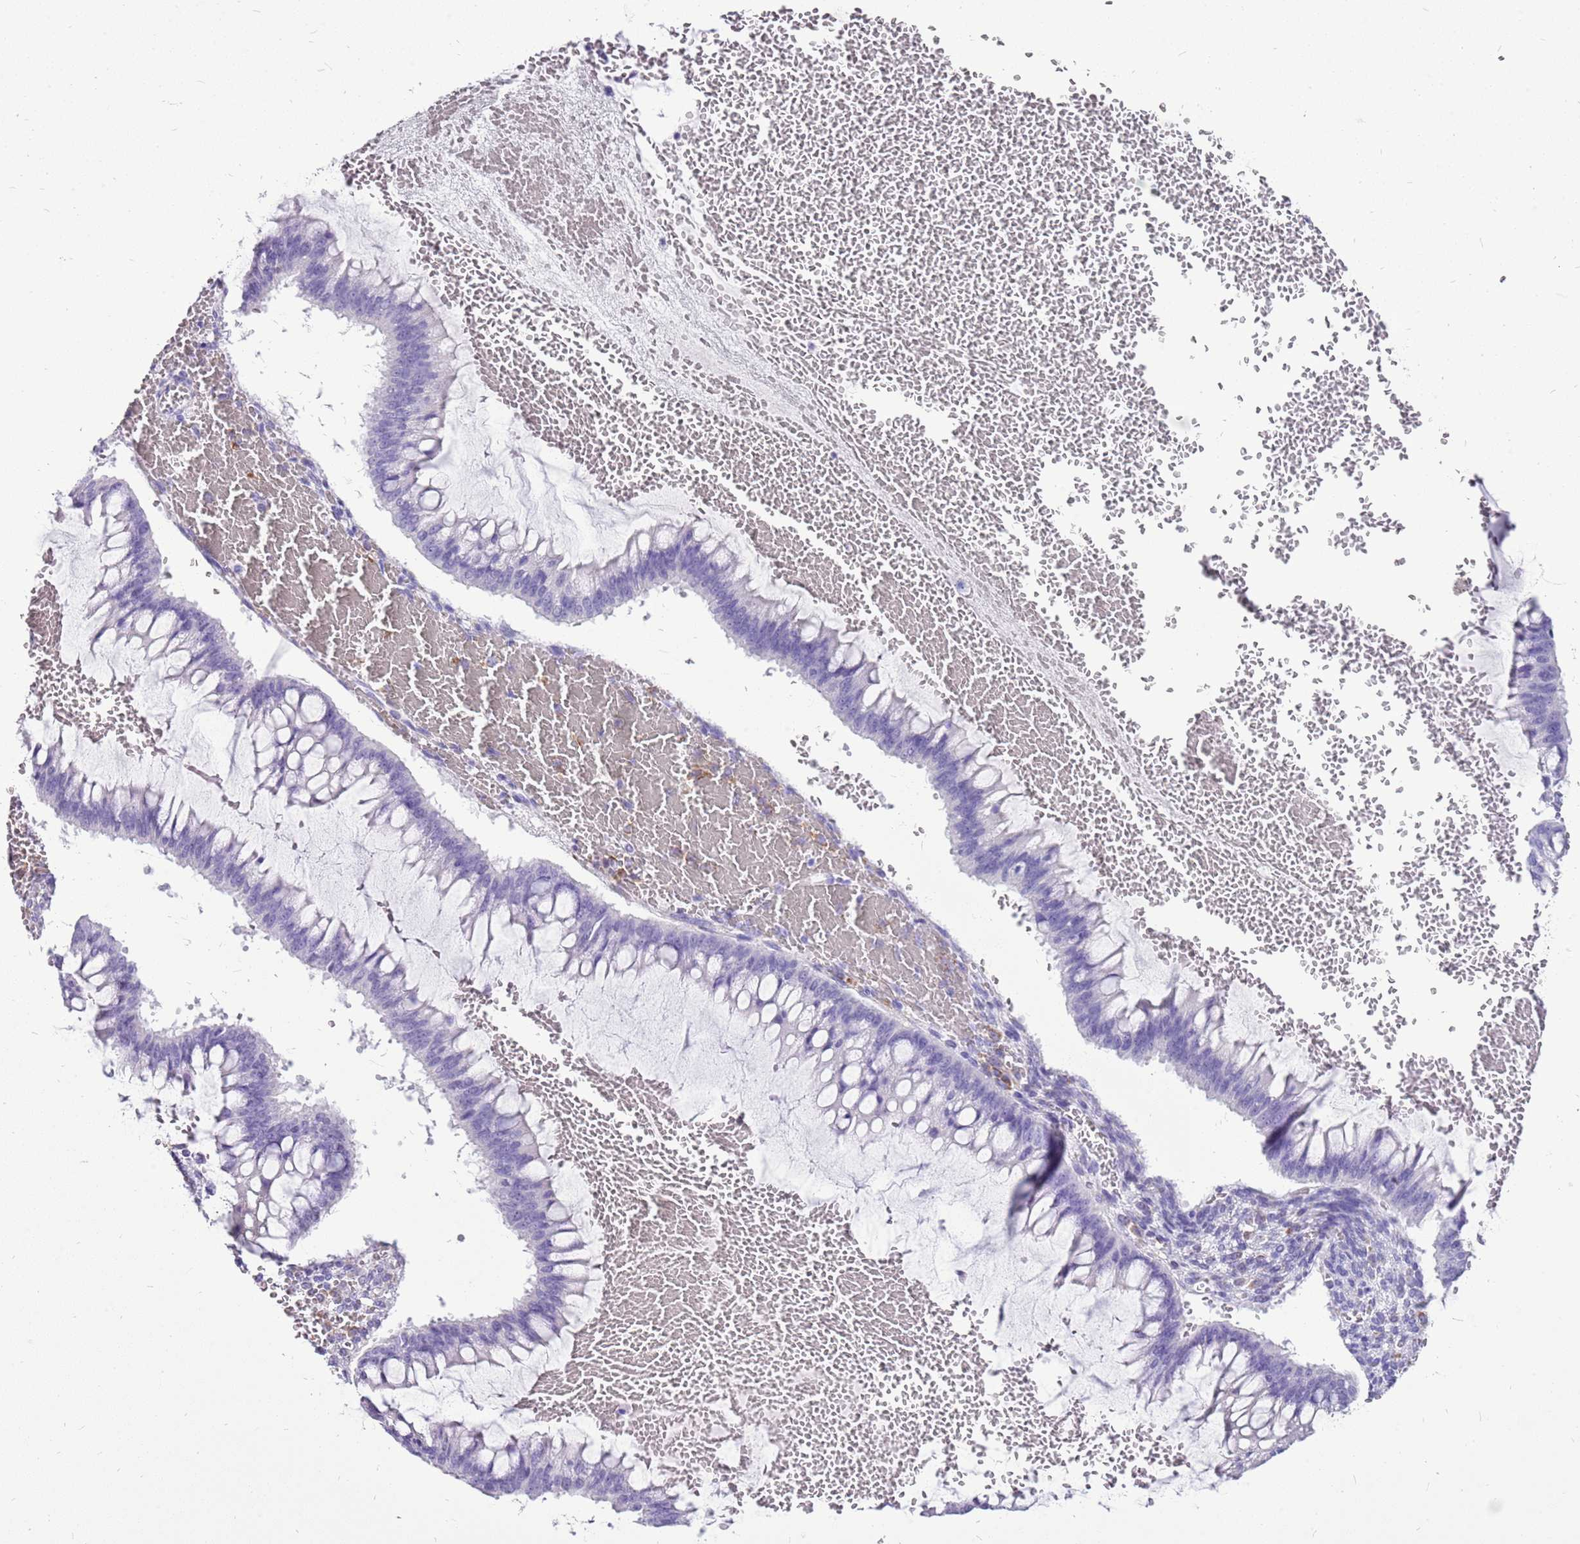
{"staining": {"intensity": "negative", "quantity": "none", "location": "none"}, "tissue": "ovarian cancer", "cell_type": "Tumor cells", "image_type": "cancer", "snomed": [{"axis": "morphology", "description": "Cystadenocarcinoma, mucinous, NOS"}, {"axis": "topography", "description": "Ovary"}], "caption": "Tumor cells are negative for brown protein staining in ovarian cancer.", "gene": "ACSS3", "patient": {"sex": "female", "age": 73}}